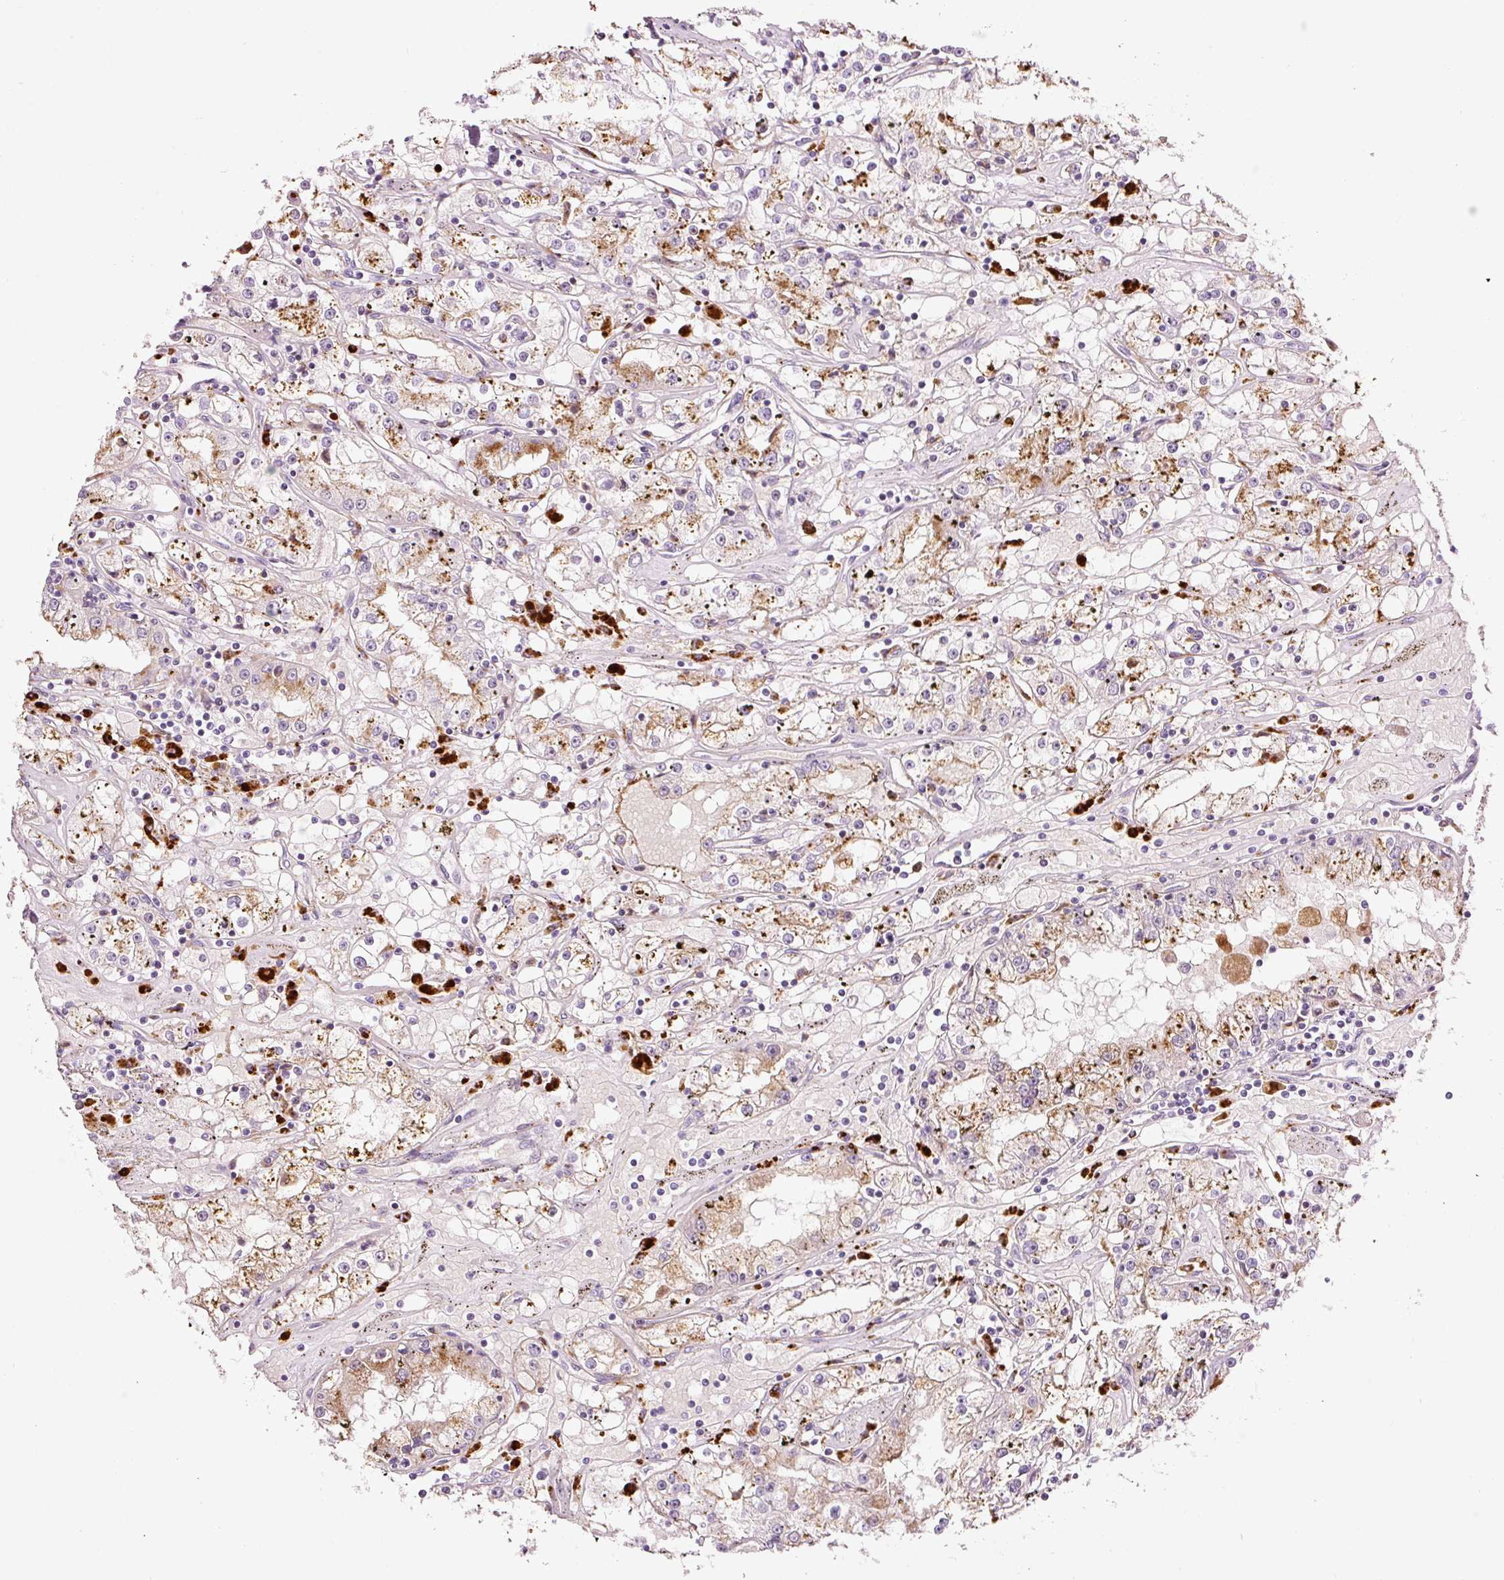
{"staining": {"intensity": "moderate", "quantity": "25%-75%", "location": "cytoplasmic/membranous"}, "tissue": "renal cancer", "cell_type": "Tumor cells", "image_type": "cancer", "snomed": [{"axis": "morphology", "description": "Adenocarcinoma, NOS"}, {"axis": "topography", "description": "Kidney"}], "caption": "Human renal cancer (adenocarcinoma) stained with a brown dye reveals moderate cytoplasmic/membranous positive positivity in approximately 25%-75% of tumor cells.", "gene": "ZNF639", "patient": {"sex": "male", "age": 56}}